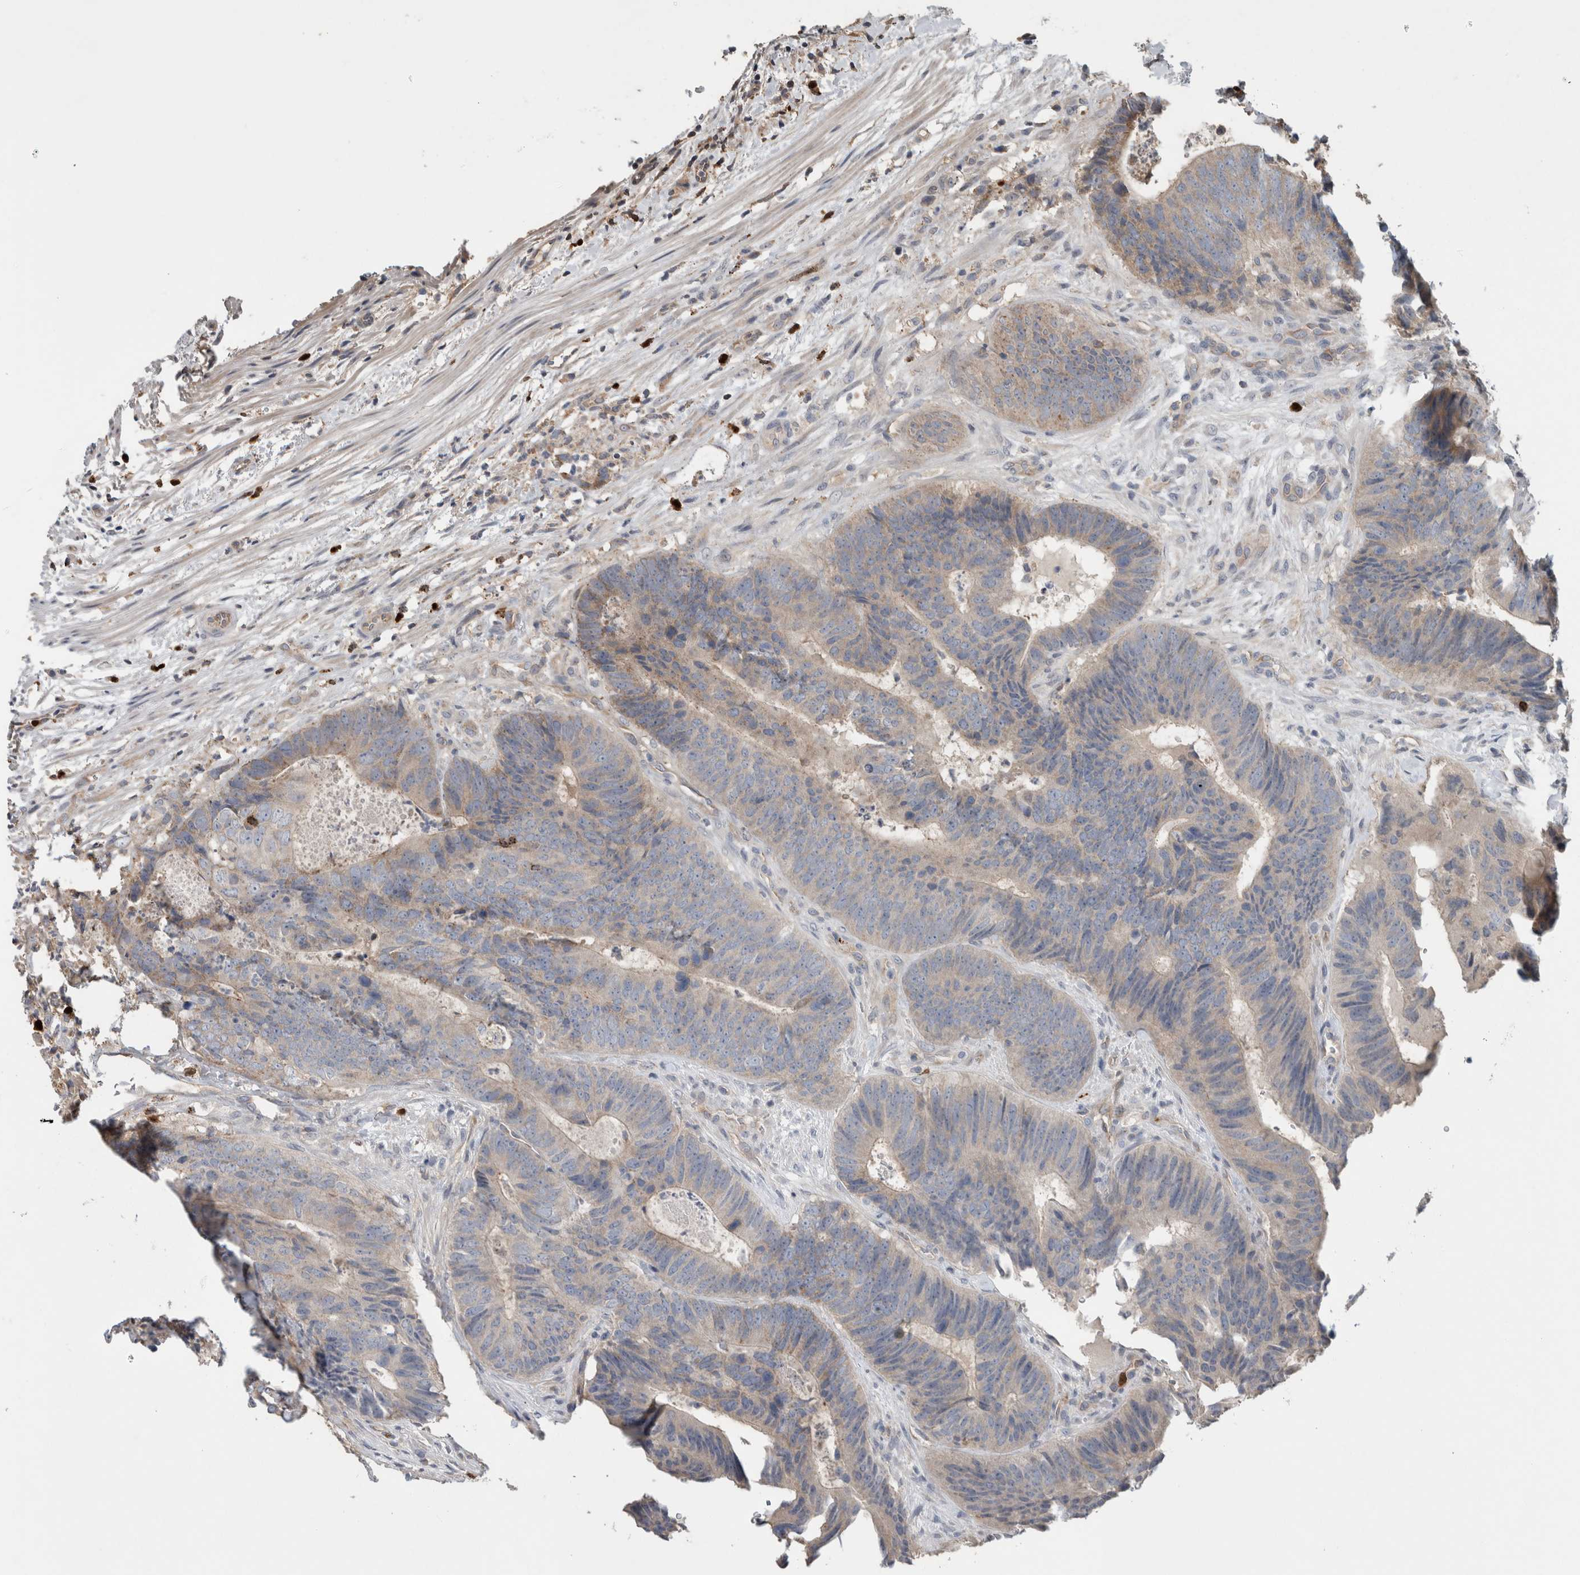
{"staining": {"intensity": "negative", "quantity": "none", "location": "none"}, "tissue": "colorectal cancer", "cell_type": "Tumor cells", "image_type": "cancer", "snomed": [{"axis": "morphology", "description": "Adenocarcinoma, NOS"}, {"axis": "topography", "description": "Colon"}], "caption": "Micrograph shows no protein expression in tumor cells of adenocarcinoma (colorectal) tissue. (DAB immunohistochemistry (IHC) visualized using brightfield microscopy, high magnification).", "gene": "TARBP1", "patient": {"sex": "male", "age": 56}}